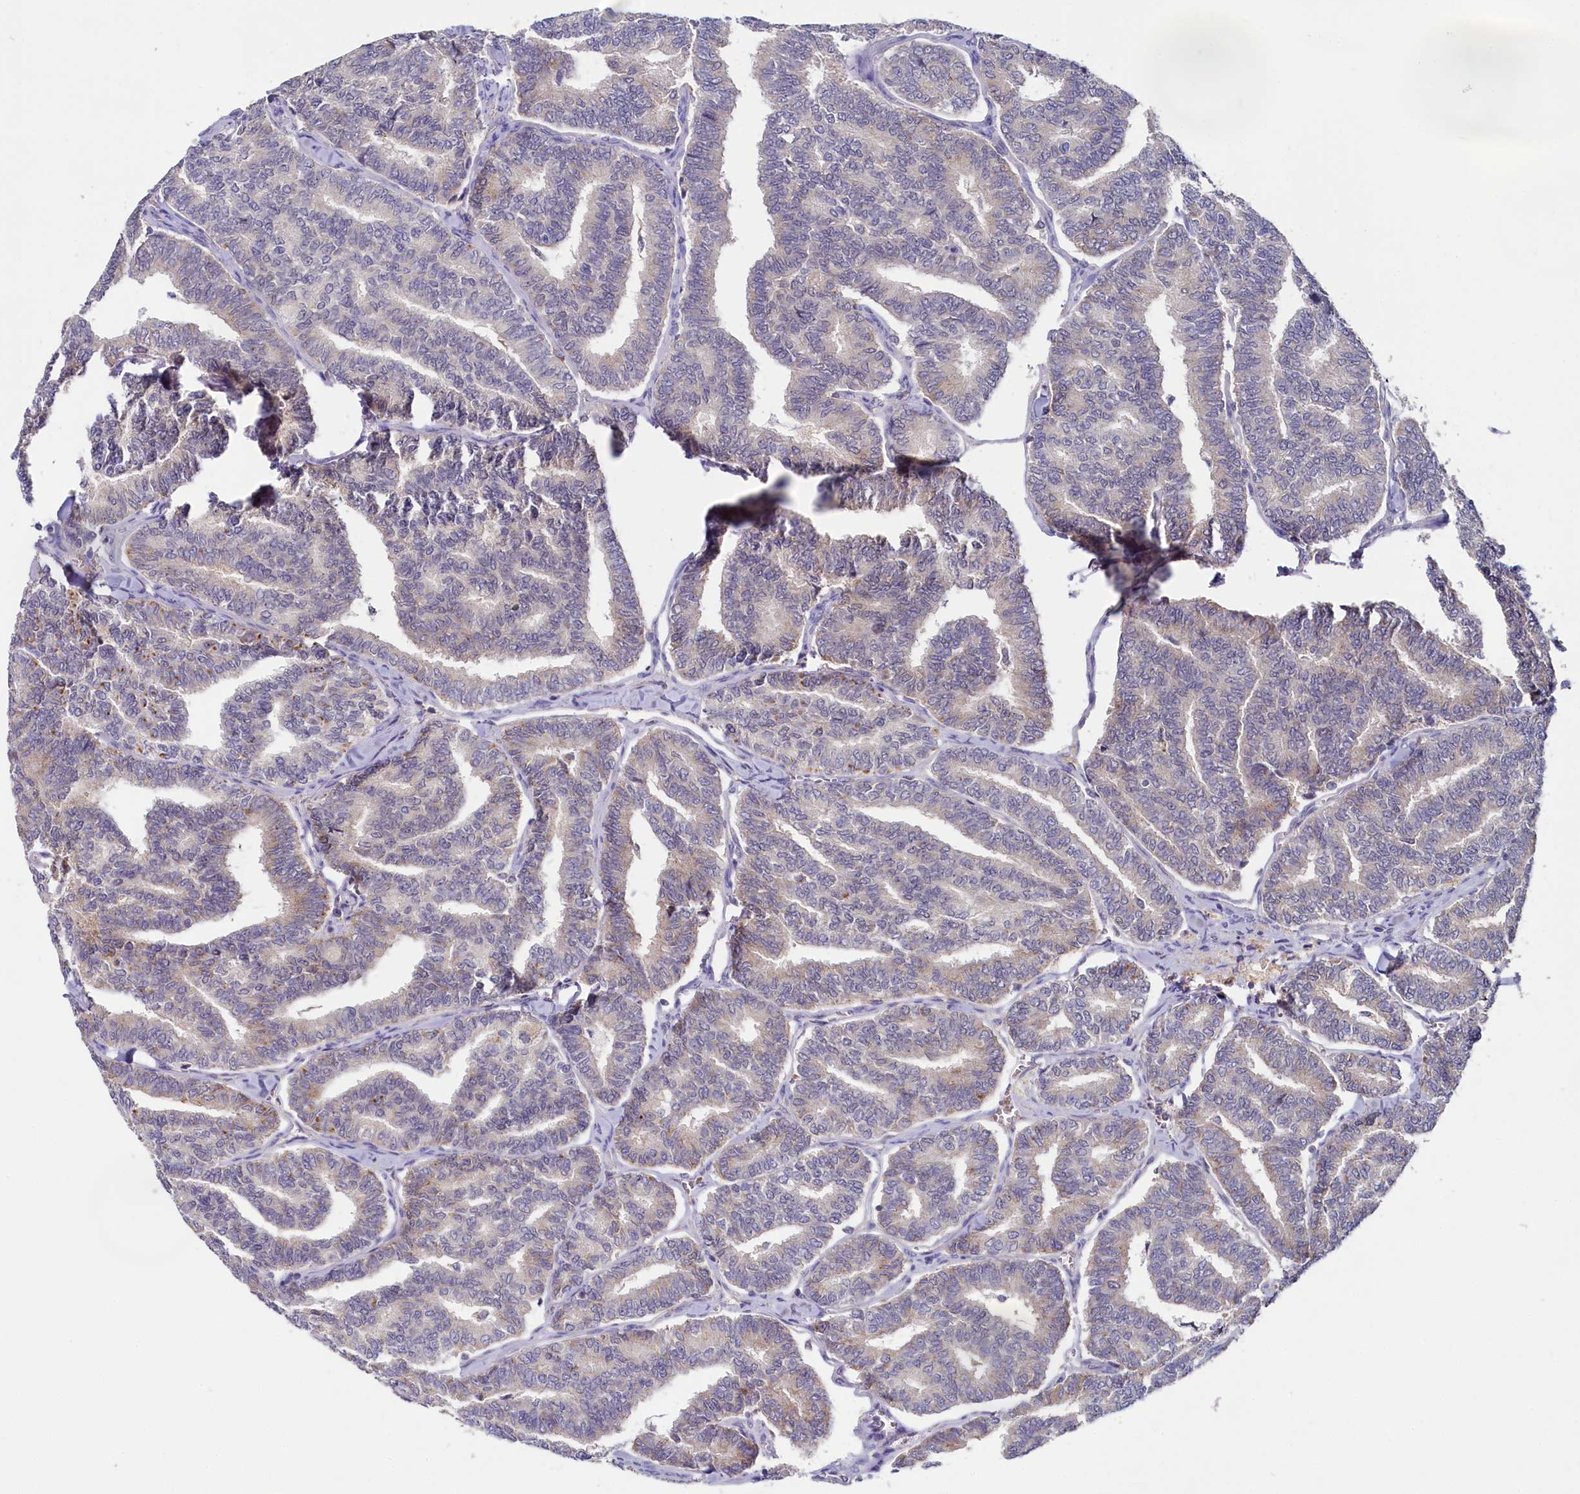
{"staining": {"intensity": "weak", "quantity": "<25%", "location": "cytoplasmic/membranous"}, "tissue": "thyroid cancer", "cell_type": "Tumor cells", "image_type": "cancer", "snomed": [{"axis": "morphology", "description": "Papillary adenocarcinoma, NOS"}, {"axis": "topography", "description": "Thyroid gland"}], "caption": "Thyroid papillary adenocarcinoma stained for a protein using immunohistochemistry (IHC) displays no positivity tumor cells.", "gene": "SPINK9", "patient": {"sex": "female", "age": 35}}